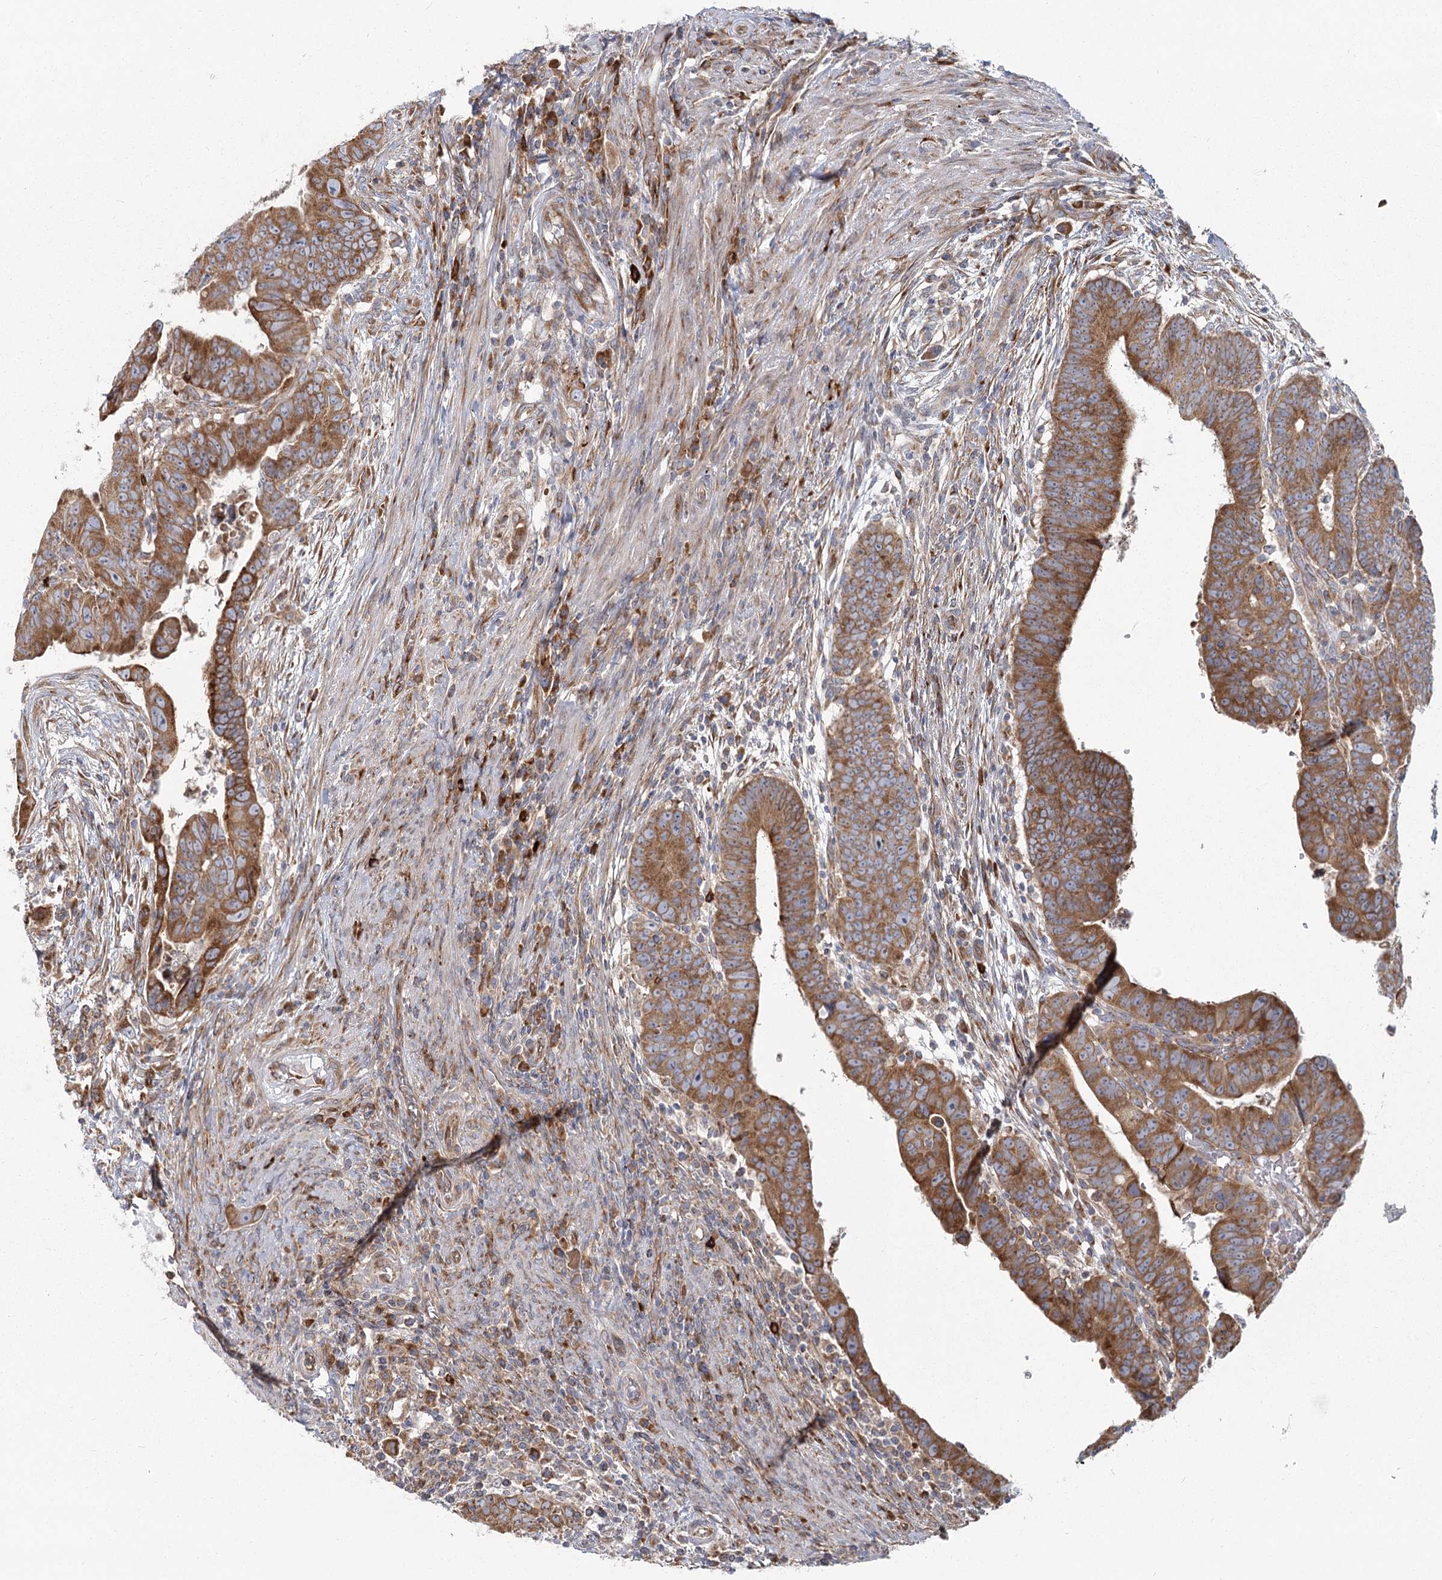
{"staining": {"intensity": "moderate", "quantity": ">75%", "location": "cytoplasmic/membranous"}, "tissue": "colorectal cancer", "cell_type": "Tumor cells", "image_type": "cancer", "snomed": [{"axis": "morphology", "description": "Normal tissue, NOS"}, {"axis": "morphology", "description": "Adenocarcinoma, NOS"}, {"axis": "topography", "description": "Rectum"}], "caption": "This is an image of IHC staining of adenocarcinoma (colorectal), which shows moderate staining in the cytoplasmic/membranous of tumor cells.", "gene": "HARS2", "patient": {"sex": "female", "age": 65}}